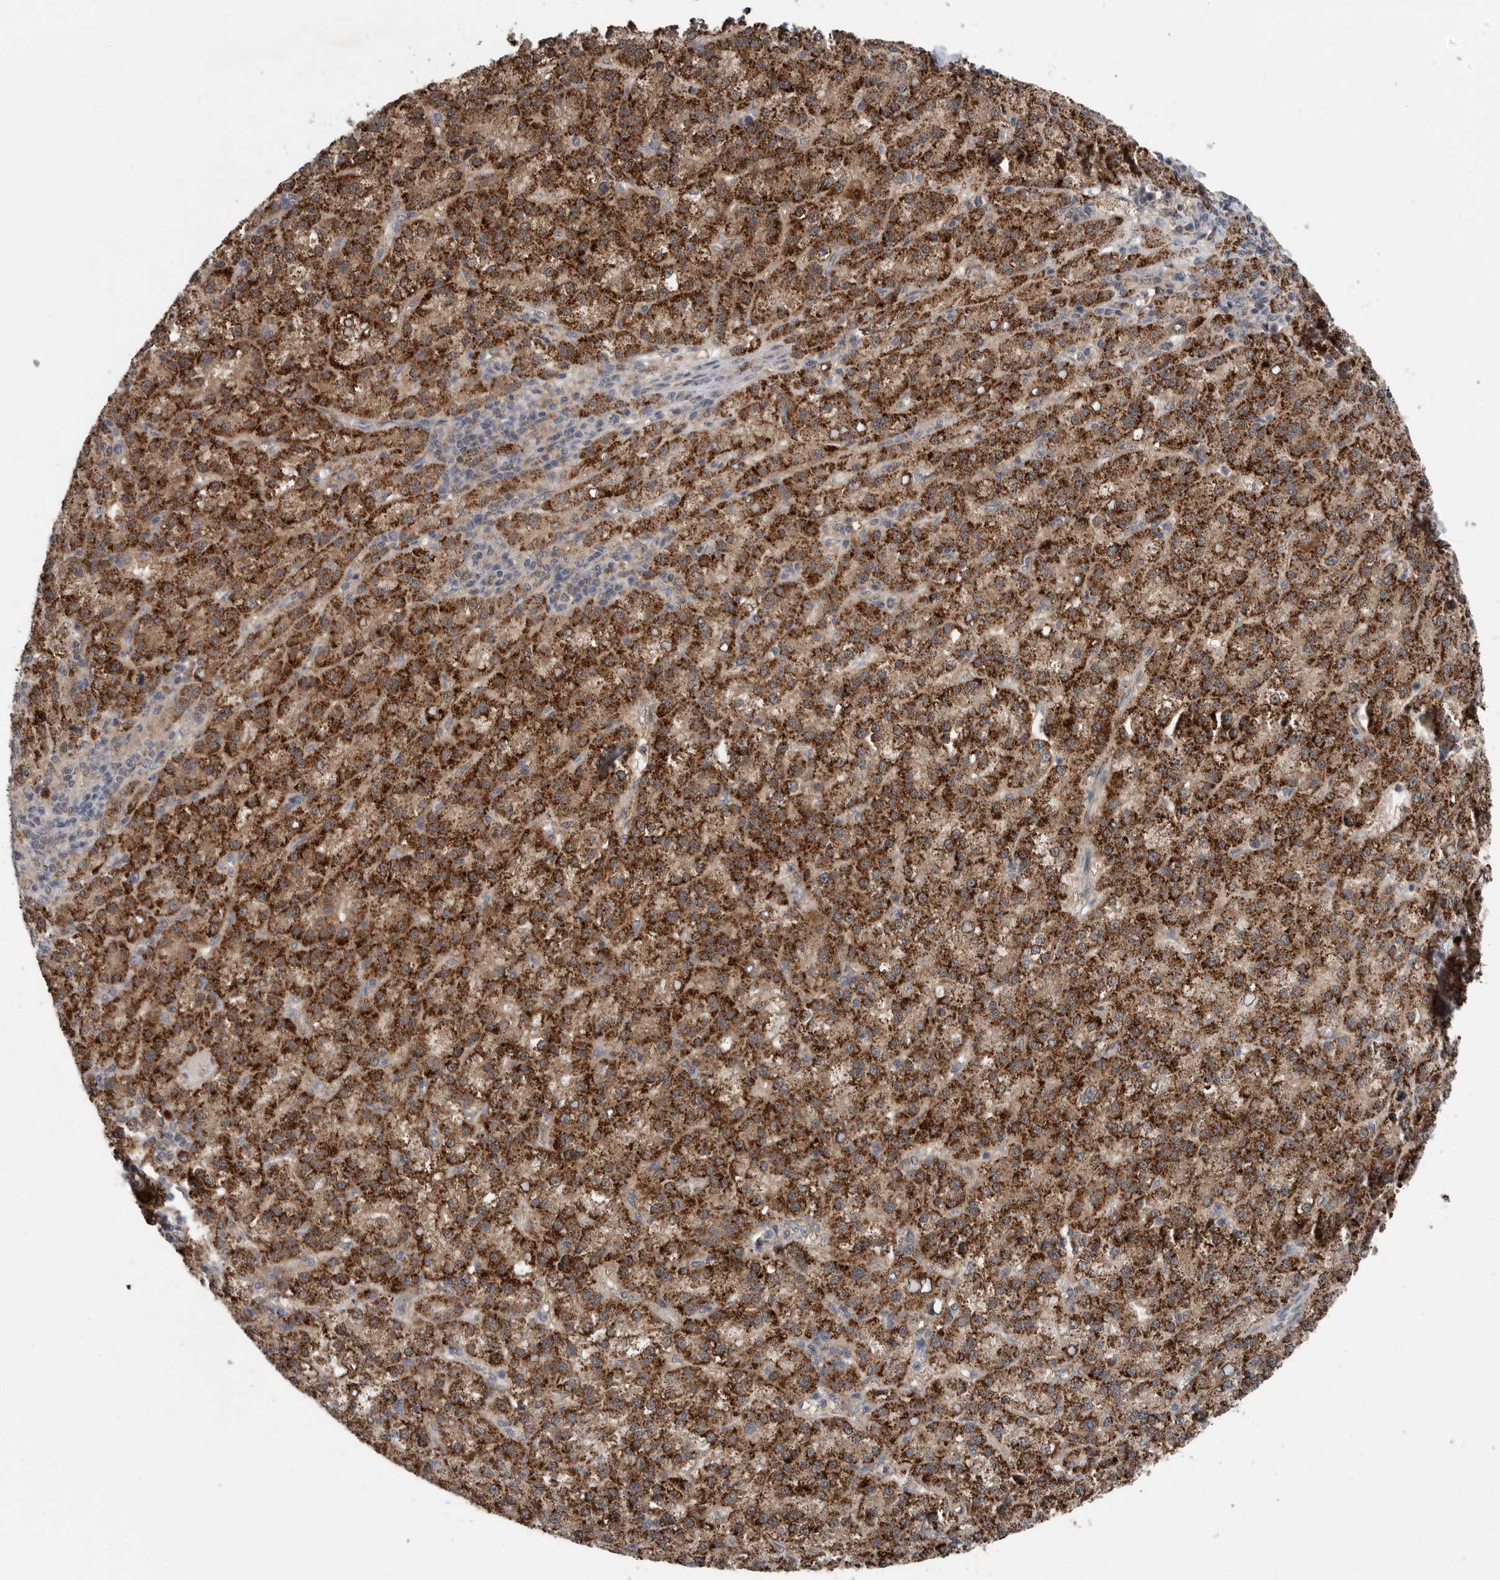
{"staining": {"intensity": "strong", "quantity": ">75%", "location": "cytoplasmic/membranous"}, "tissue": "liver cancer", "cell_type": "Tumor cells", "image_type": "cancer", "snomed": [{"axis": "morphology", "description": "Carcinoma, Hepatocellular, NOS"}, {"axis": "topography", "description": "Liver"}], "caption": "Strong cytoplasmic/membranous expression is appreciated in about >75% of tumor cells in hepatocellular carcinoma (liver). Nuclei are stained in blue.", "gene": "SCP2", "patient": {"sex": "female", "age": 58}}